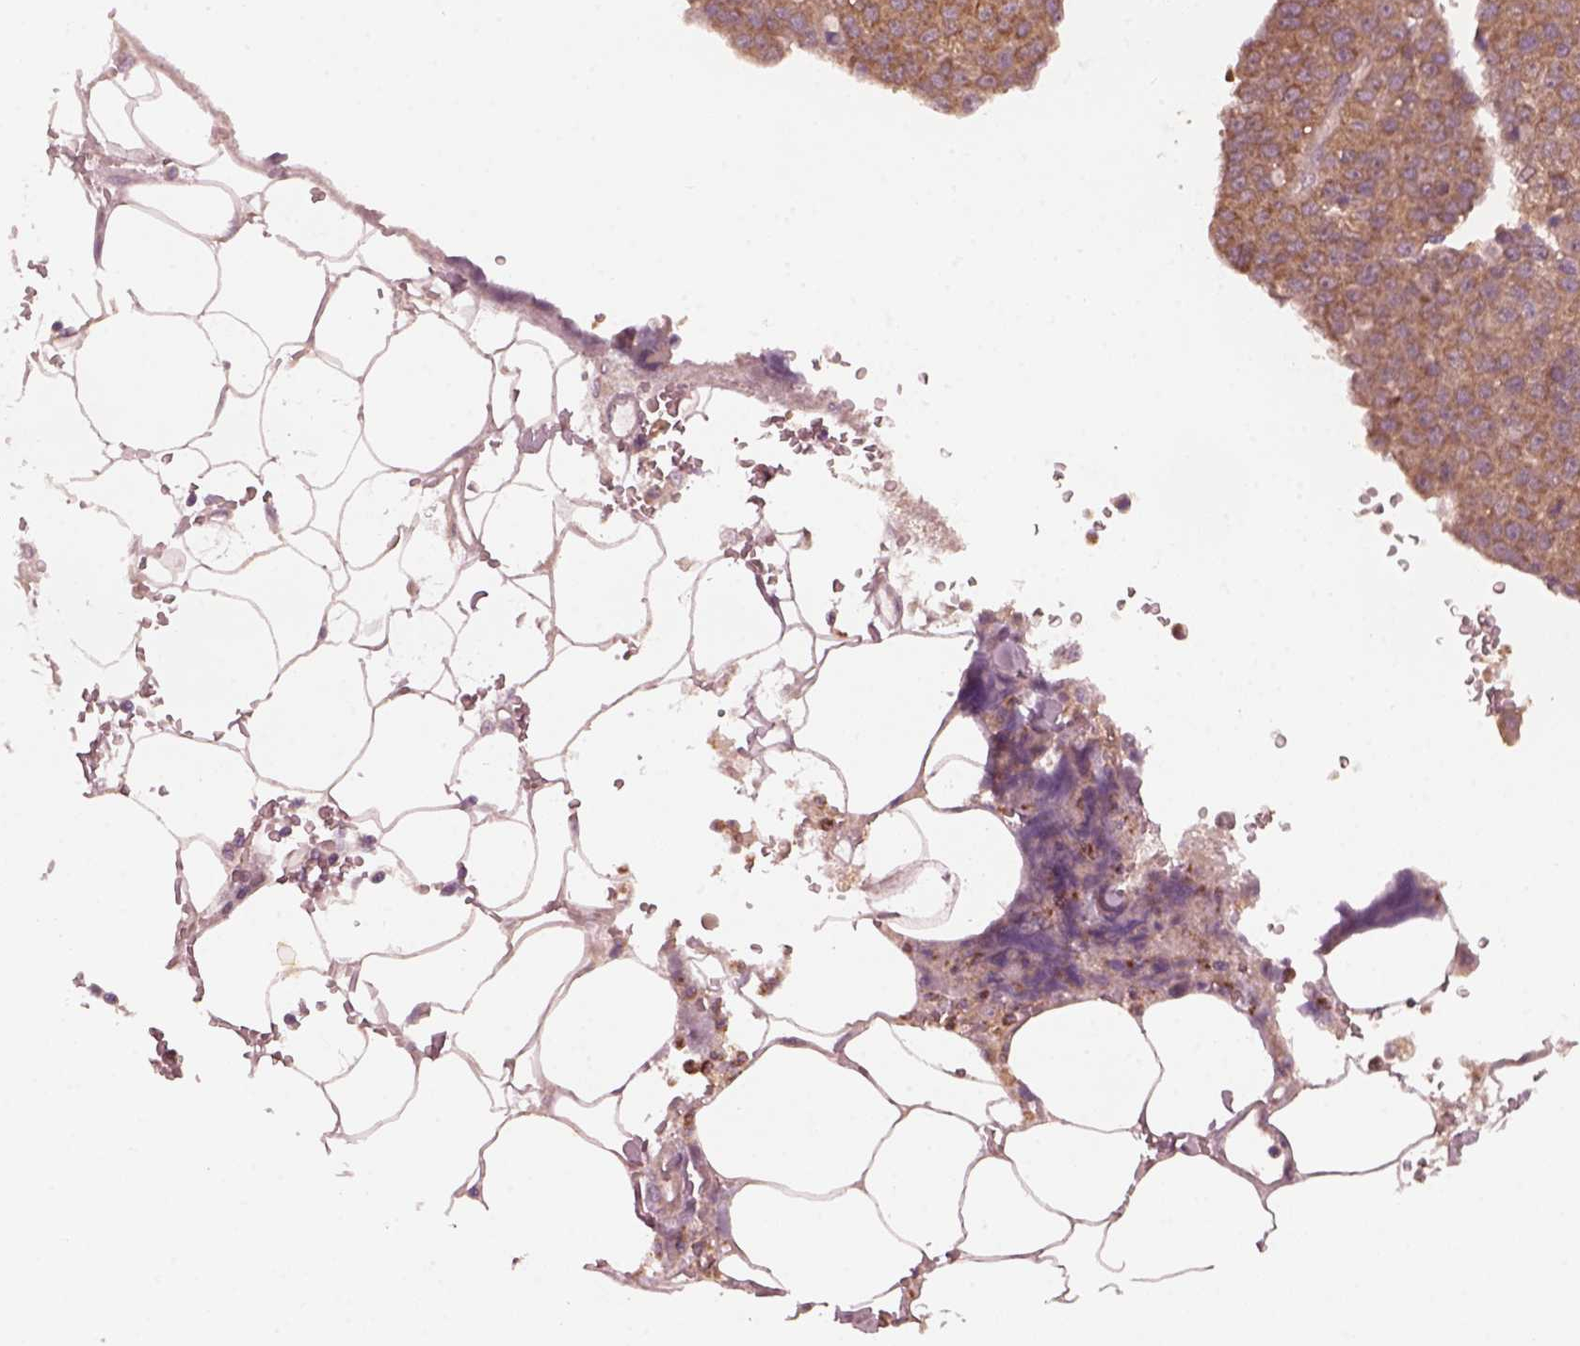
{"staining": {"intensity": "moderate", "quantity": "25%-75%", "location": "cytoplasmic/membranous"}, "tissue": "pancreatic cancer", "cell_type": "Tumor cells", "image_type": "cancer", "snomed": [{"axis": "morphology", "description": "Adenocarcinoma, NOS"}, {"axis": "topography", "description": "Pancreas"}], "caption": "Immunohistochemical staining of human pancreatic cancer shows moderate cytoplasmic/membranous protein expression in approximately 25%-75% of tumor cells.", "gene": "FAF2", "patient": {"sex": "female", "age": 61}}